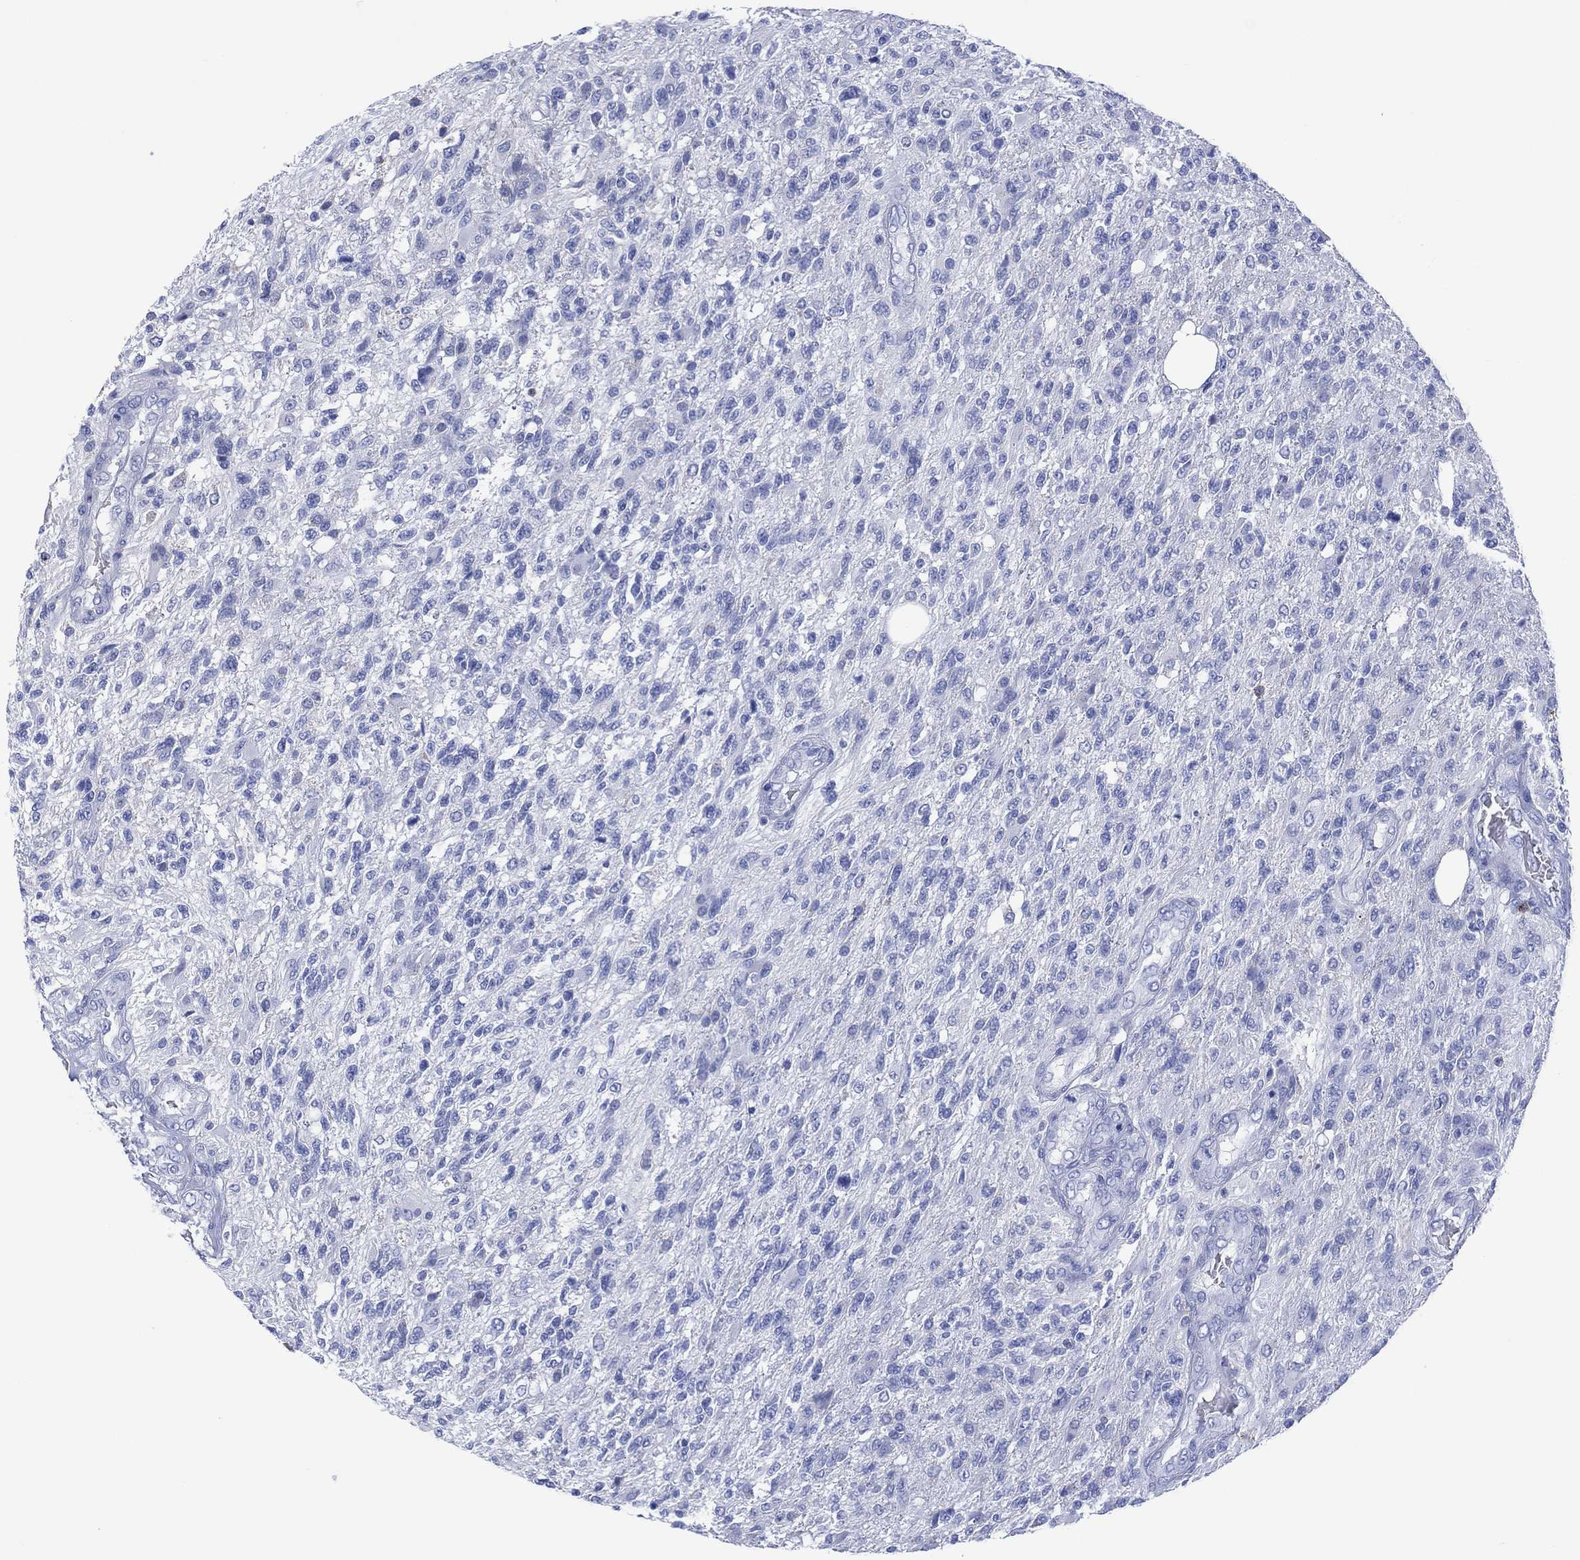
{"staining": {"intensity": "negative", "quantity": "none", "location": "none"}, "tissue": "glioma", "cell_type": "Tumor cells", "image_type": "cancer", "snomed": [{"axis": "morphology", "description": "Glioma, malignant, High grade"}, {"axis": "topography", "description": "Brain"}], "caption": "Immunohistochemical staining of human malignant glioma (high-grade) exhibits no significant staining in tumor cells.", "gene": "DPP4", "patient": {"sex": "male", "age": 56}}